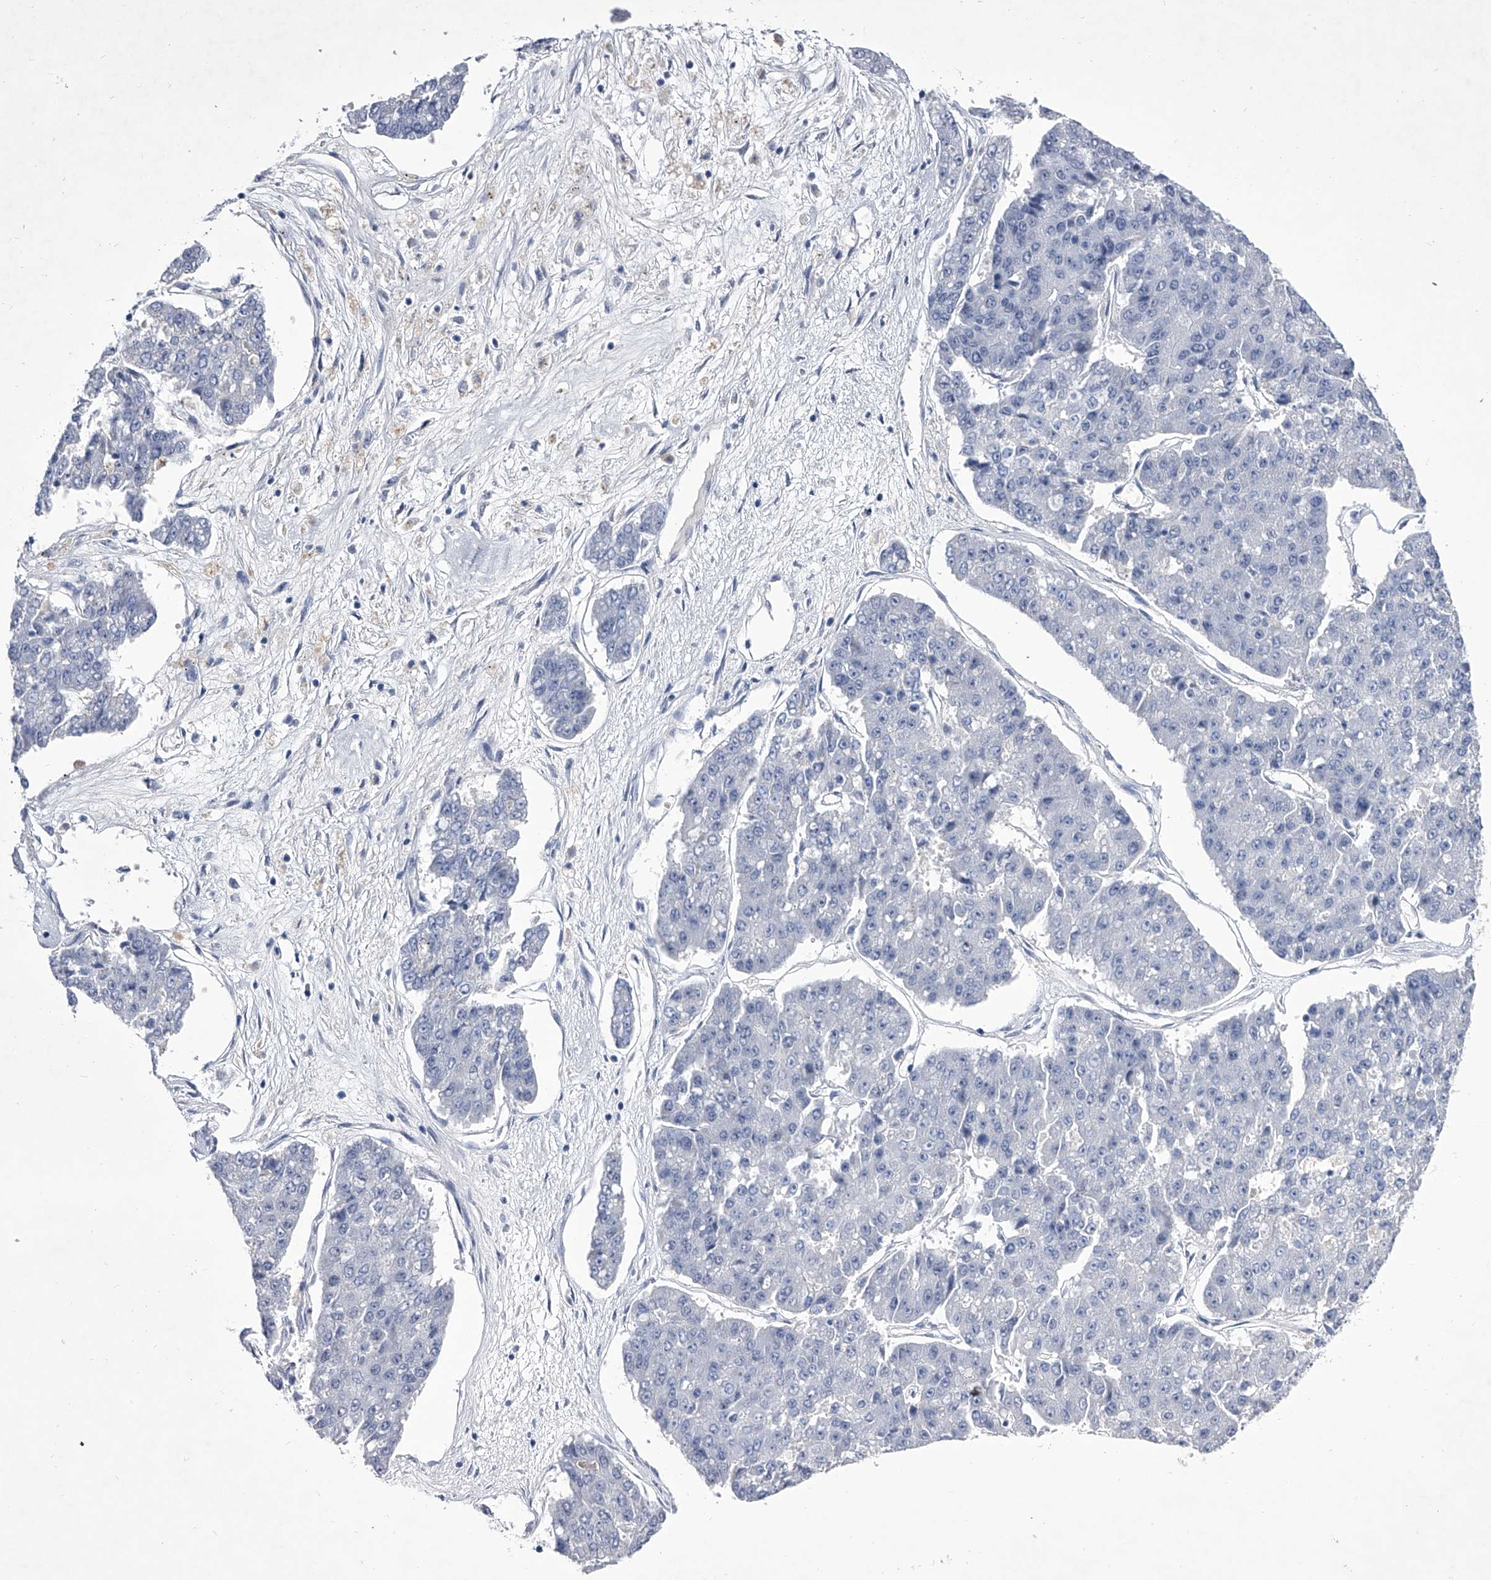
{"staining": {"intensity": "negative", "quantity": "none", "location": "none"}, "tissue": "pancreatic cancer", "cell_type": "Tumor cells", "image_type": "cancer", "snomed": [{"axis": "morphology", "description": "Adenocarcinoma, NOS"}, {"axis": "topography", "description": "Pancreas"}], "caption": "Protein analysis of adenocarcinoma (pancreatic) exhibits no significant positivity in tumor cells. (DAB (3,3'-diaminobenzidine) immunohistochemistry visualized using brightfield microscopy, high magnification).", "gene": "CRISP2", "patient": {"sex": "male", "age": 50}}